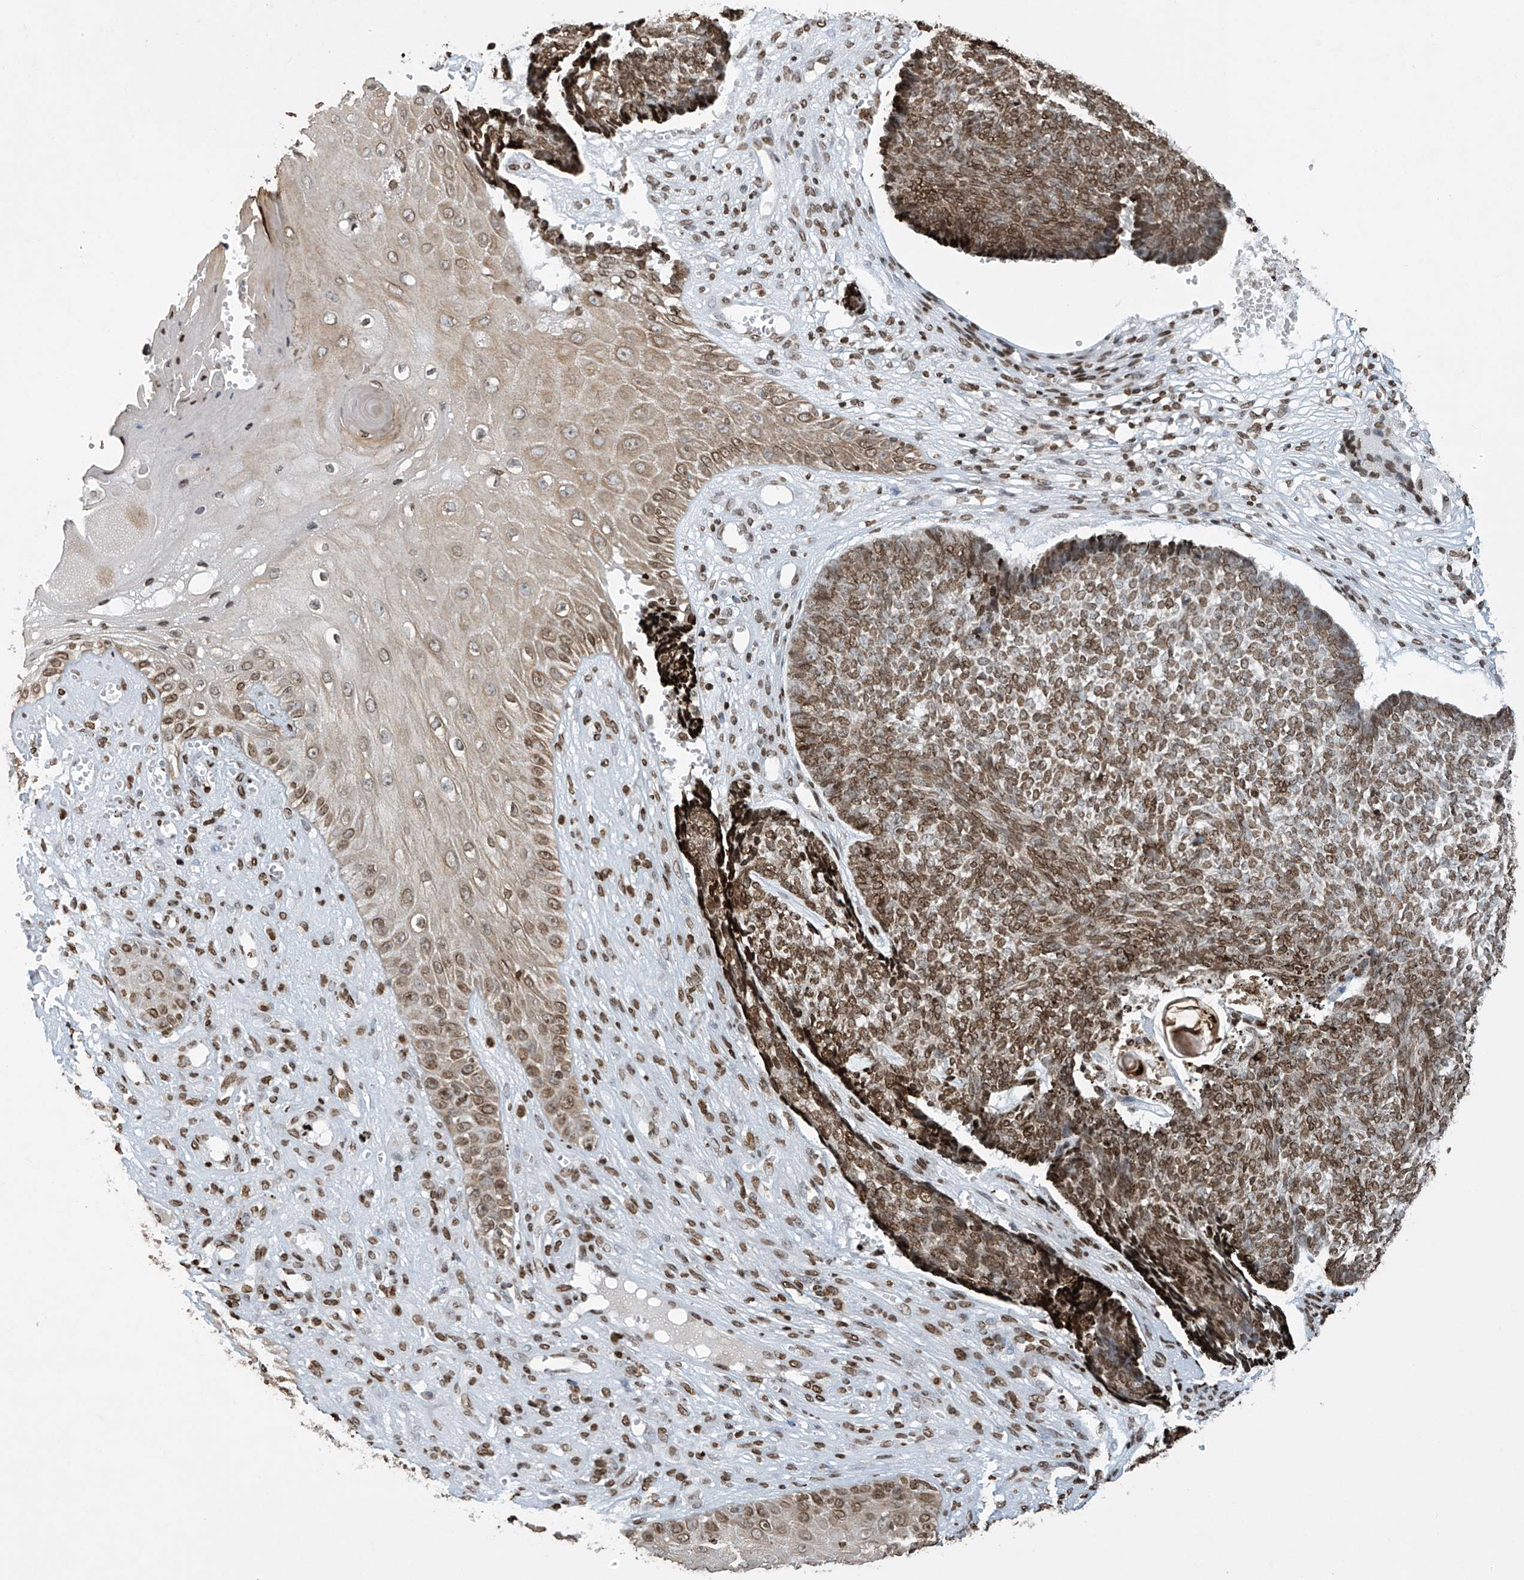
{"staining": {"intensity": "moderate", "quantity": ">75%", "location": "nuclear"}, "tissue": "skin cancer", "cell_type": "Tumor cells", "image_type": "cancer", "snomed": [{"axis": "morphology", "description": "Basal cell carcinoma"}, {"axis": "topography", "description": "Skin"}], "caption": "High-magnification brightfield microscopy of skin cancer stained with DAB (brown) and counterstained with hematoxylin (blue). tumor cells exhibit moderate nuclear expression is present in approximately>75% of cells.", "gene": "H4C16", "patient": {"sex": "male", "age": 84}}